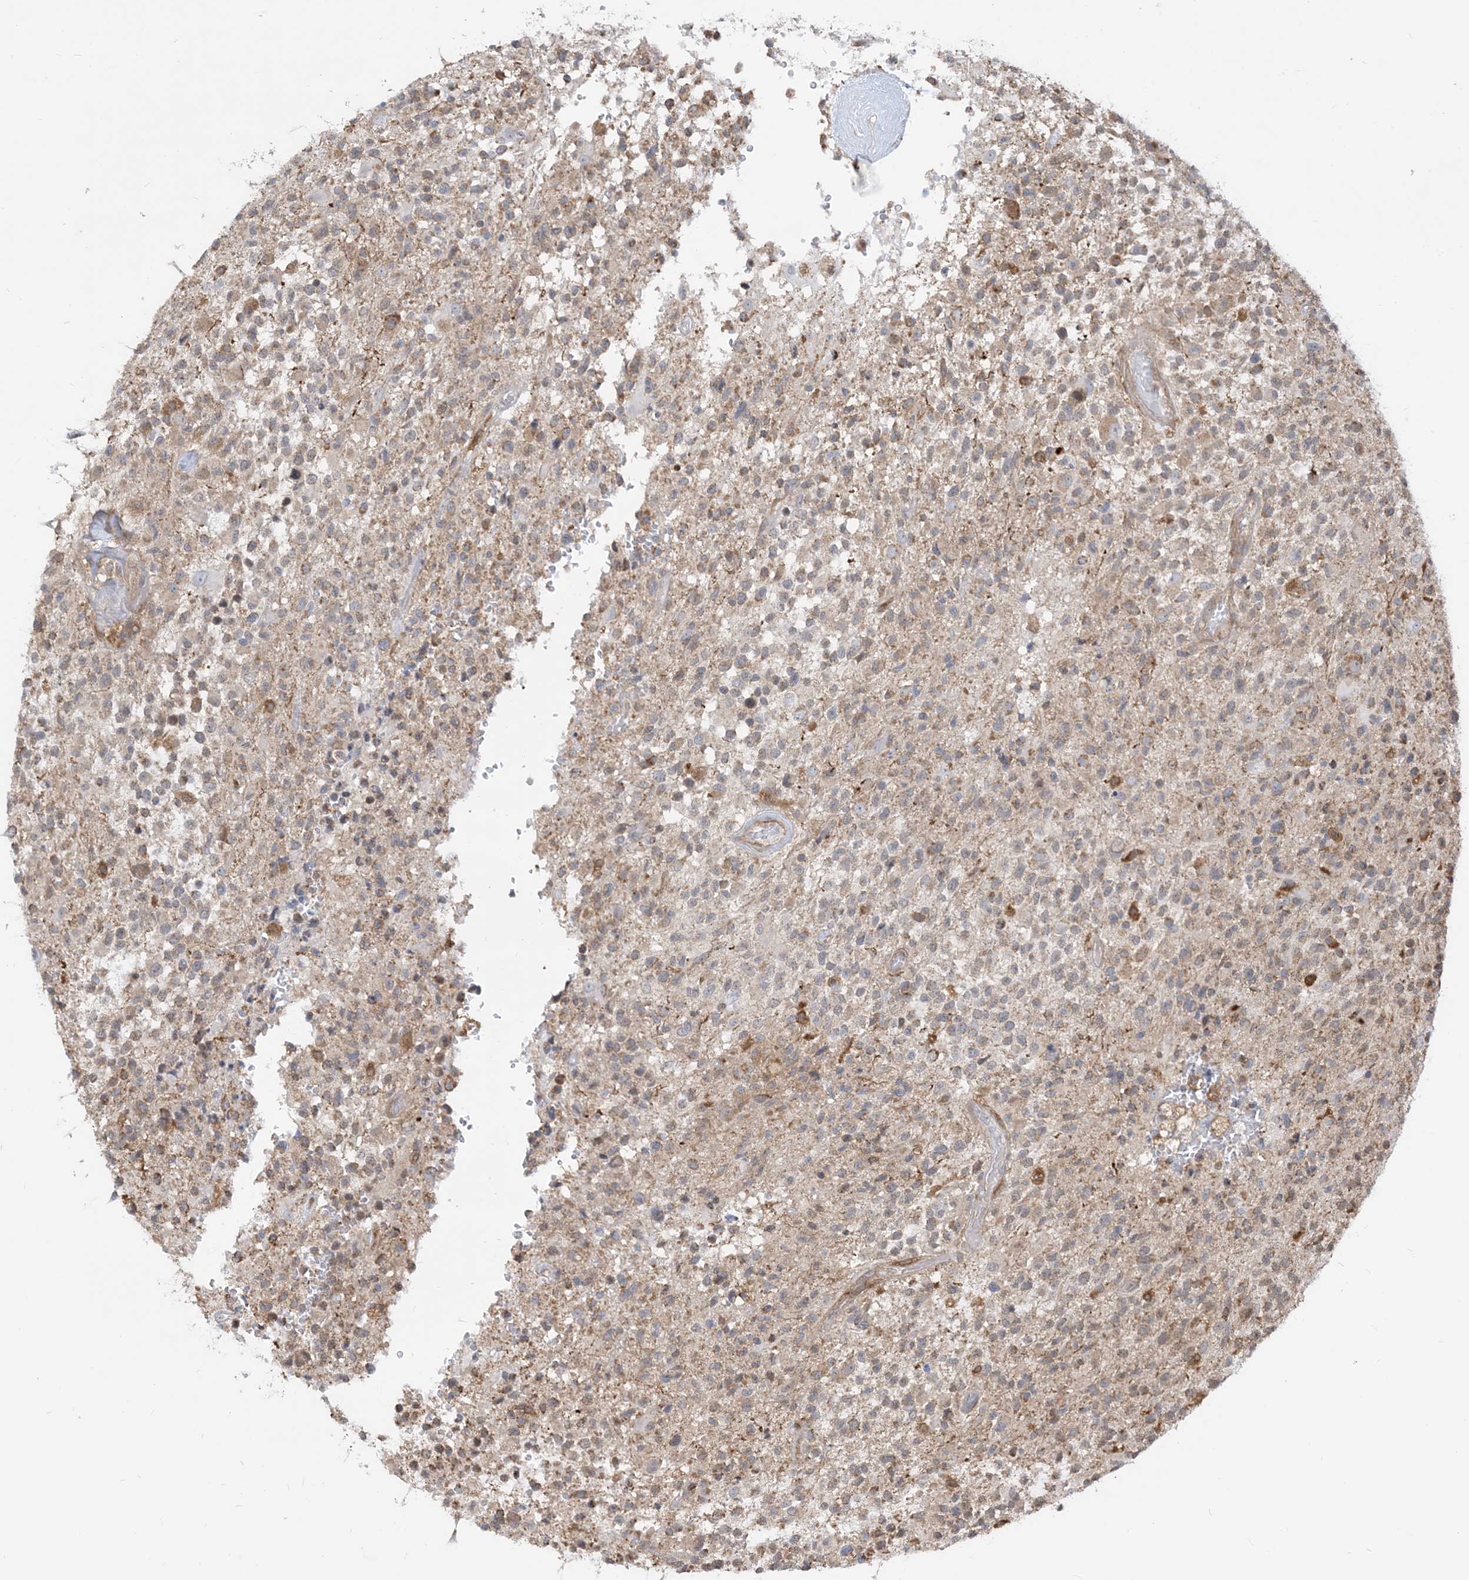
{"staining": {"intensity": "weak", "quantity": "25%-75%", "location": "cytoplasmic/membranous"}, "tissue": "glioma", "cell_type": "Tumor cells", "image_type": "cancer", "snomed": [{"axis": "morphology", "description": "Glioma, malignant, High grade"}, {"axis": "morphology", "description": "Glioblastoma, NOS"}, {"axis": "topography", "description": "Brain"}], "caption": "Immunohistochemistry (IHC) (DAB) staining of human glioblastoma shows weak cytoplasmic/membranous protein expression in approximately 25%-75% of tumor cells. (Brightfield microscopy of DAB IHC at high magnification).", "gene": "CASP4", "patient": {"sex": "male", "age": 60}}